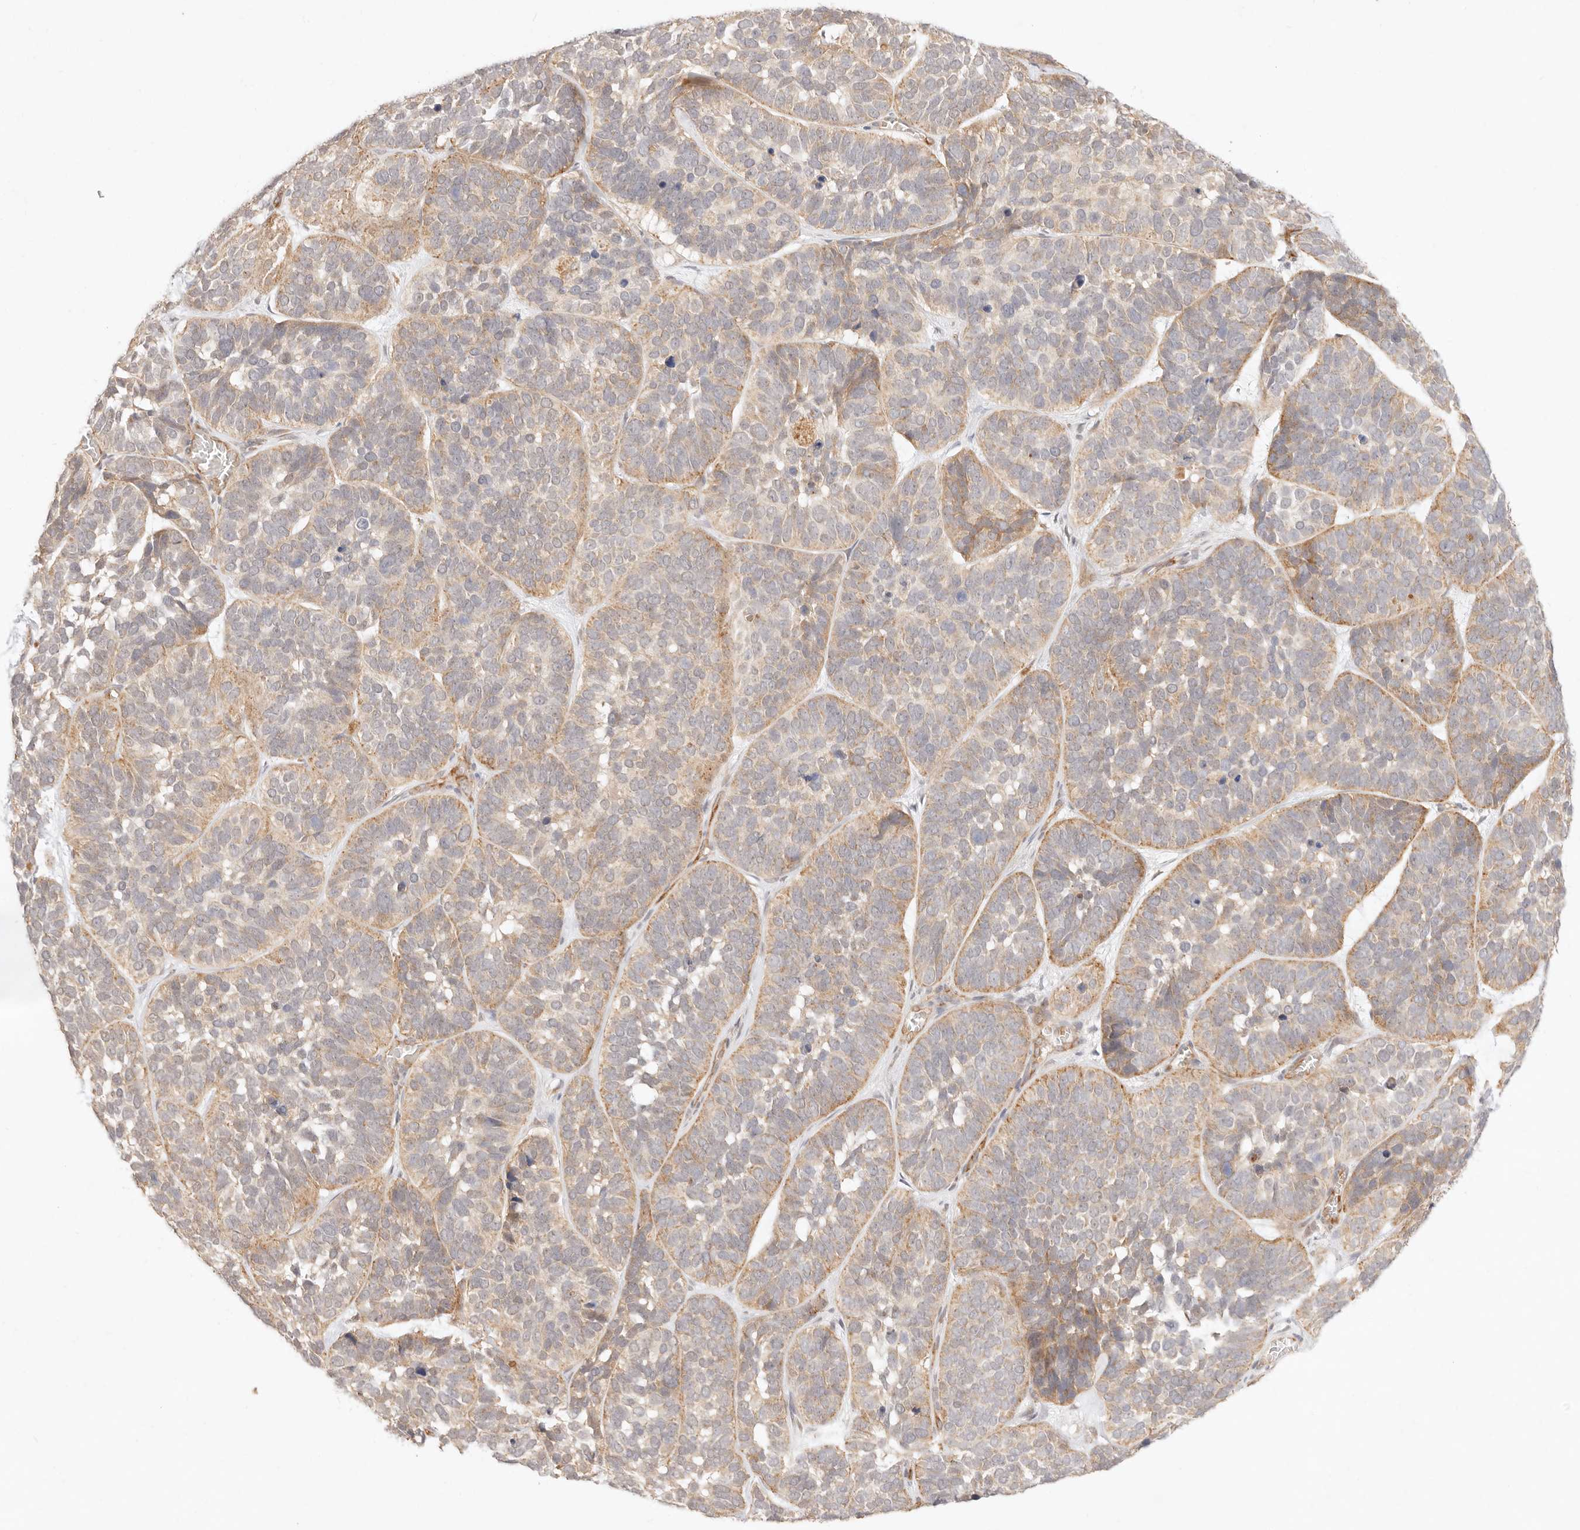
{"staining": {"intensity": "weak", "quantity": "25%-75%", "location": "cytoplasmic/membranous"}, "tissue": "skin cancer", "cell_type": "Tumor cells", "image_type": "cancer", "snomed": [{"axis": "morphology", "description": "Basal cell carcinoma"}, {"axis": "topography", "description": "Skin"}], "caption": "Immunohistochemical staining of human skin cancer exhibits weak cytoplasmic/membranous protein staining in about 25%-75% of tumor cells.", "gene": "GPR156", "patient": {"sex": "male", "age": 62}}